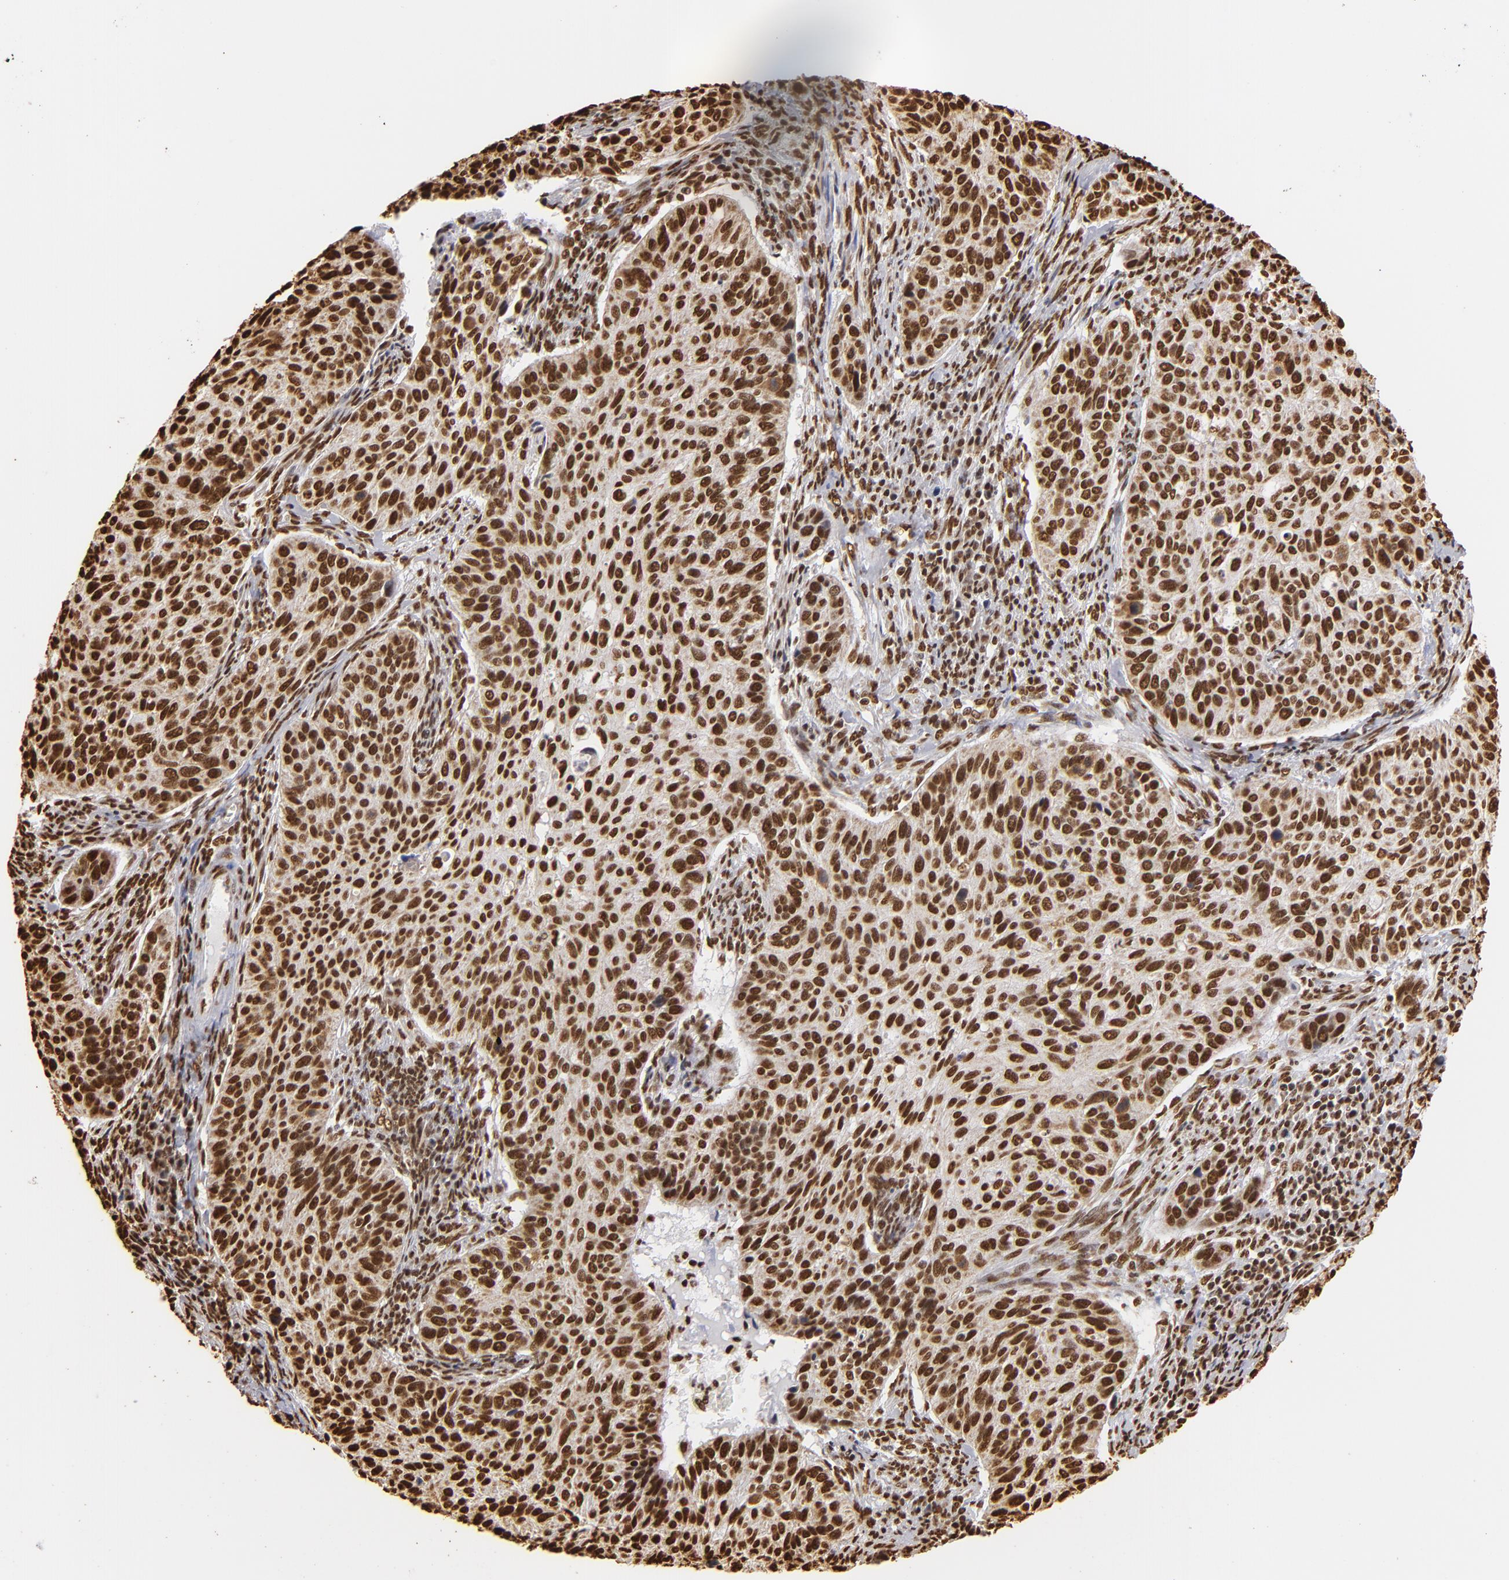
{"staining": {"intensity": "strong", "quantity": ">75%", "location": "nuclear"}, "tissue": "cervical cancer", "cell_type": "Tumor cells", "image_type": "cancer", "snomed": [{"axis": "morphology", "description": "Adenocarcinoma, NOS"}, {"axis": "topography", "description": "Cervix"}], "caption": "This micrograph exhibits IHC staining of human adenocarcinoma (cervical), with high strong nuclear staining in about >75% of tumor cells.", "gene": "ILF3", "patient": {"sex": "female", "age": 29}}